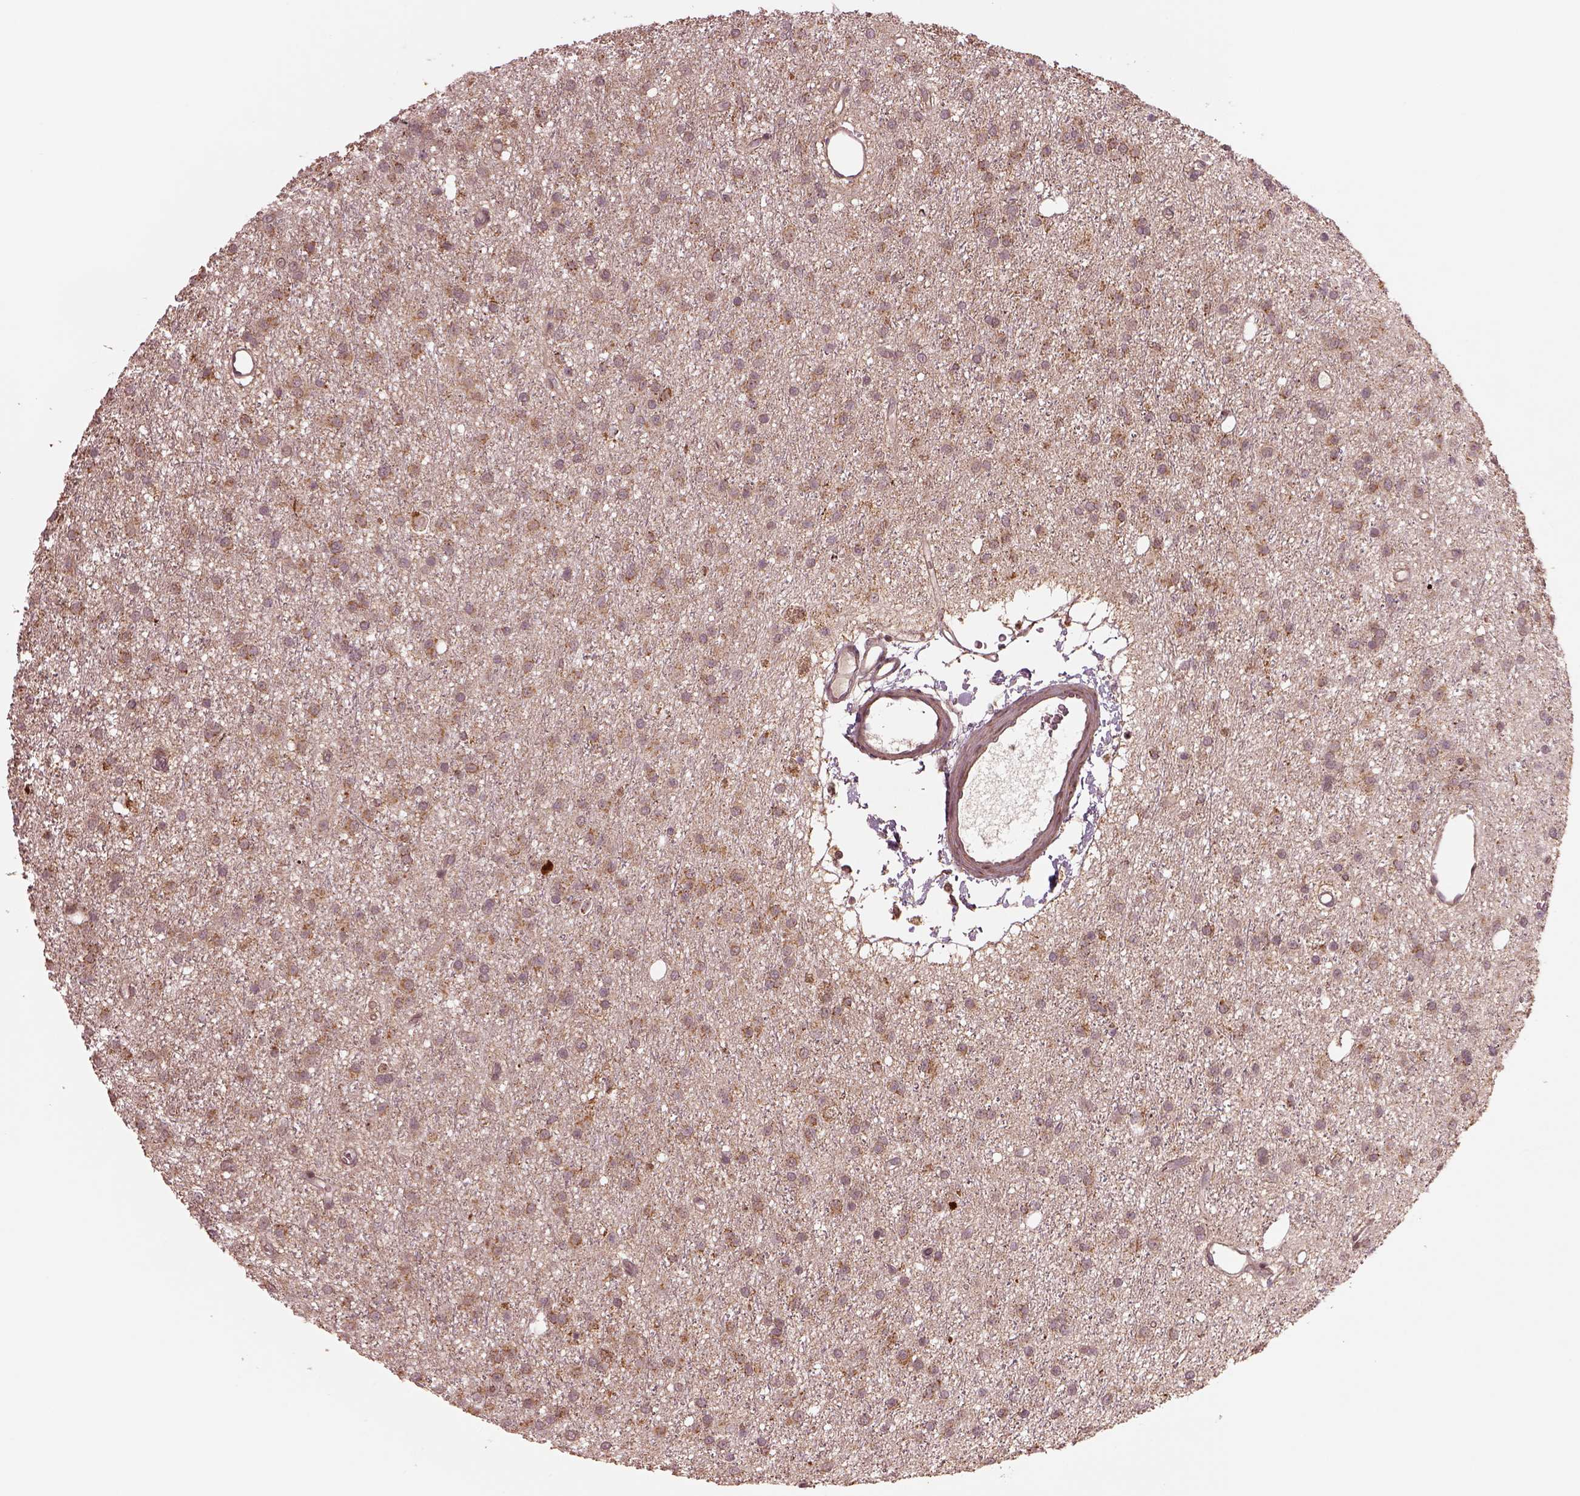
{"staining": {"intensity": "moderate", "quantity": "25%-75%", "location": "cytoplasmic/membranous"}, "tissue": "glioma", "cell_type": "Tumor cells", "image_type": "cancer", "snomed": [{"axis": "morphology", "description": "Glioma, malignant, Low grade"}, {"axis": "topography", "description": "Brain"}], "caption": "Protein positivity by immunohistochemistry demonstrates moderate cytoplasmic/membranous positivity in about 25%-75% of tumor cells in malignant low-grade glioma.", "gene": "SEL1L3", "patient": {"sex": "male", "age": 27}}